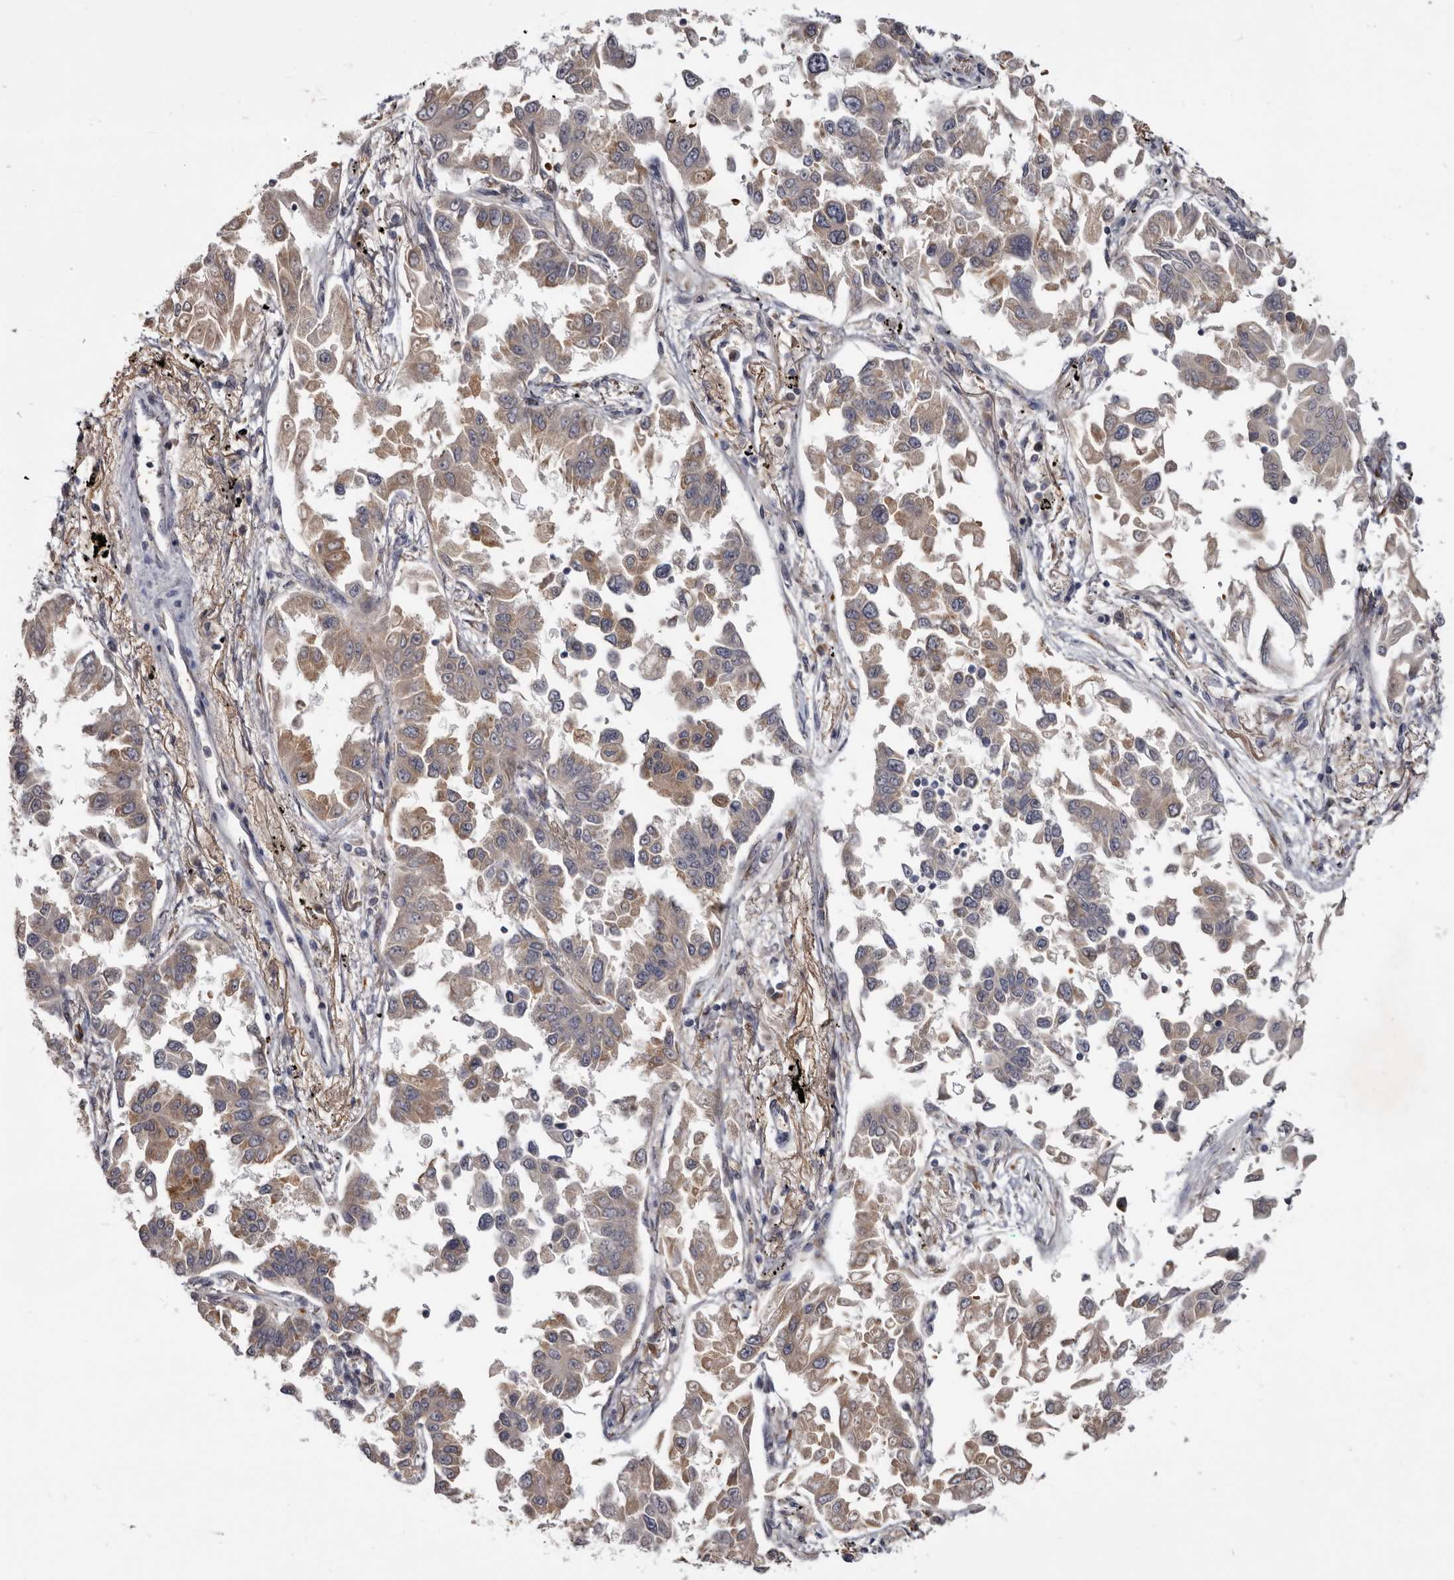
{"staining": {"intensity": "weak", "quantity": ">75%", "location": "cytoplasmic/membranous"}, "tissue": "lung cancer", "cell_type": "Tumor cells", "image_type": "cancer", "snomed": [{"axis": "morphology", "description": "Adenocarcinoma, NOS"}, {"axis": "topography", "description": "Lung"}], "caption": "Lung adenocarcinoma tissue displays weak cytoplasmic/membranous staining in approximately >75% of tumor cells, visualized by immunohistochemistry.", "gene": "NENF", "patient": {"sex": "female", "age": 67}}